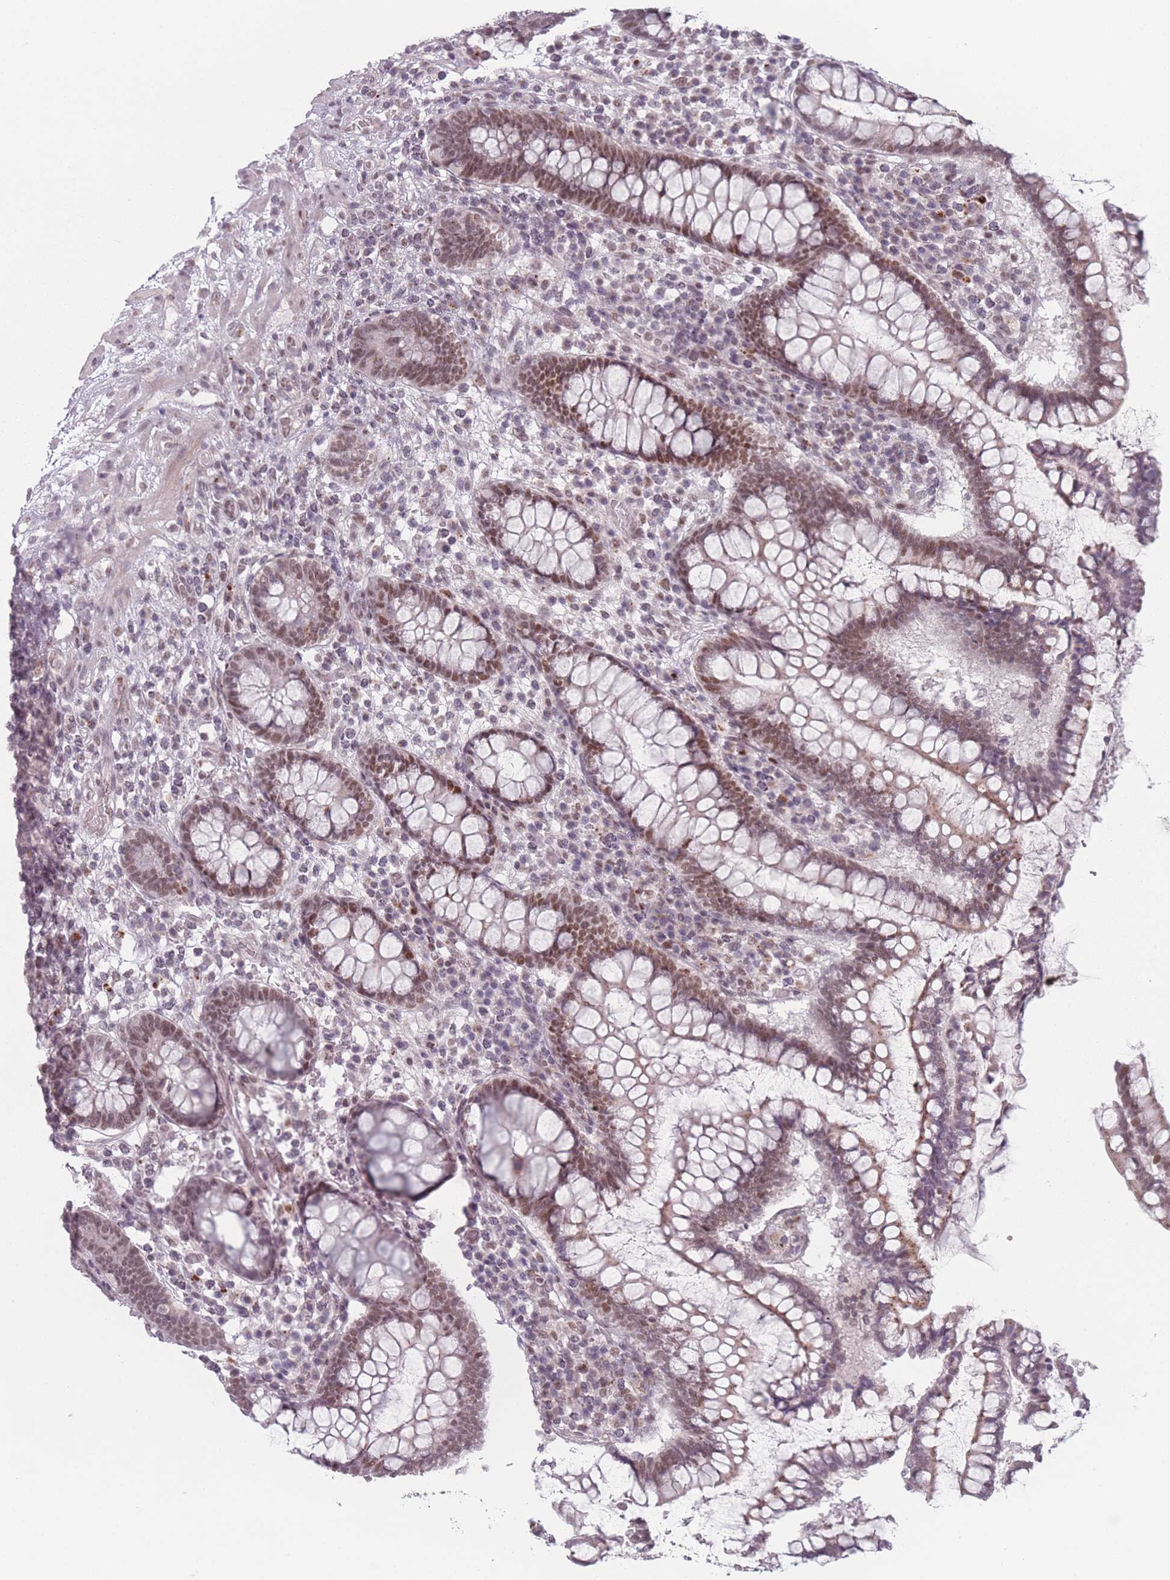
{"staining": {"intensity": "negative", "quantity": "none", "location": "none"}, "tissue": "colon", "cell_type": "Endothelial cells", "image_type": "normal", "snomed": [{"axis": "morphology", "description": "Normal tissue, NOS"}, {"axis": "topography", "description": "Colon"}], "caption": "Image shows no significant protein staining in endothelial cells of unremarkable colon. The staining was performed using DAB (3,3'-diaminobenzidine) to visualize the protein expression in brown, while the nuclei were stained in blue with hematoxylin (Magnification: 20x).", "gene": "OR10C1", "patient": {"sex": "female", "age": 79}}